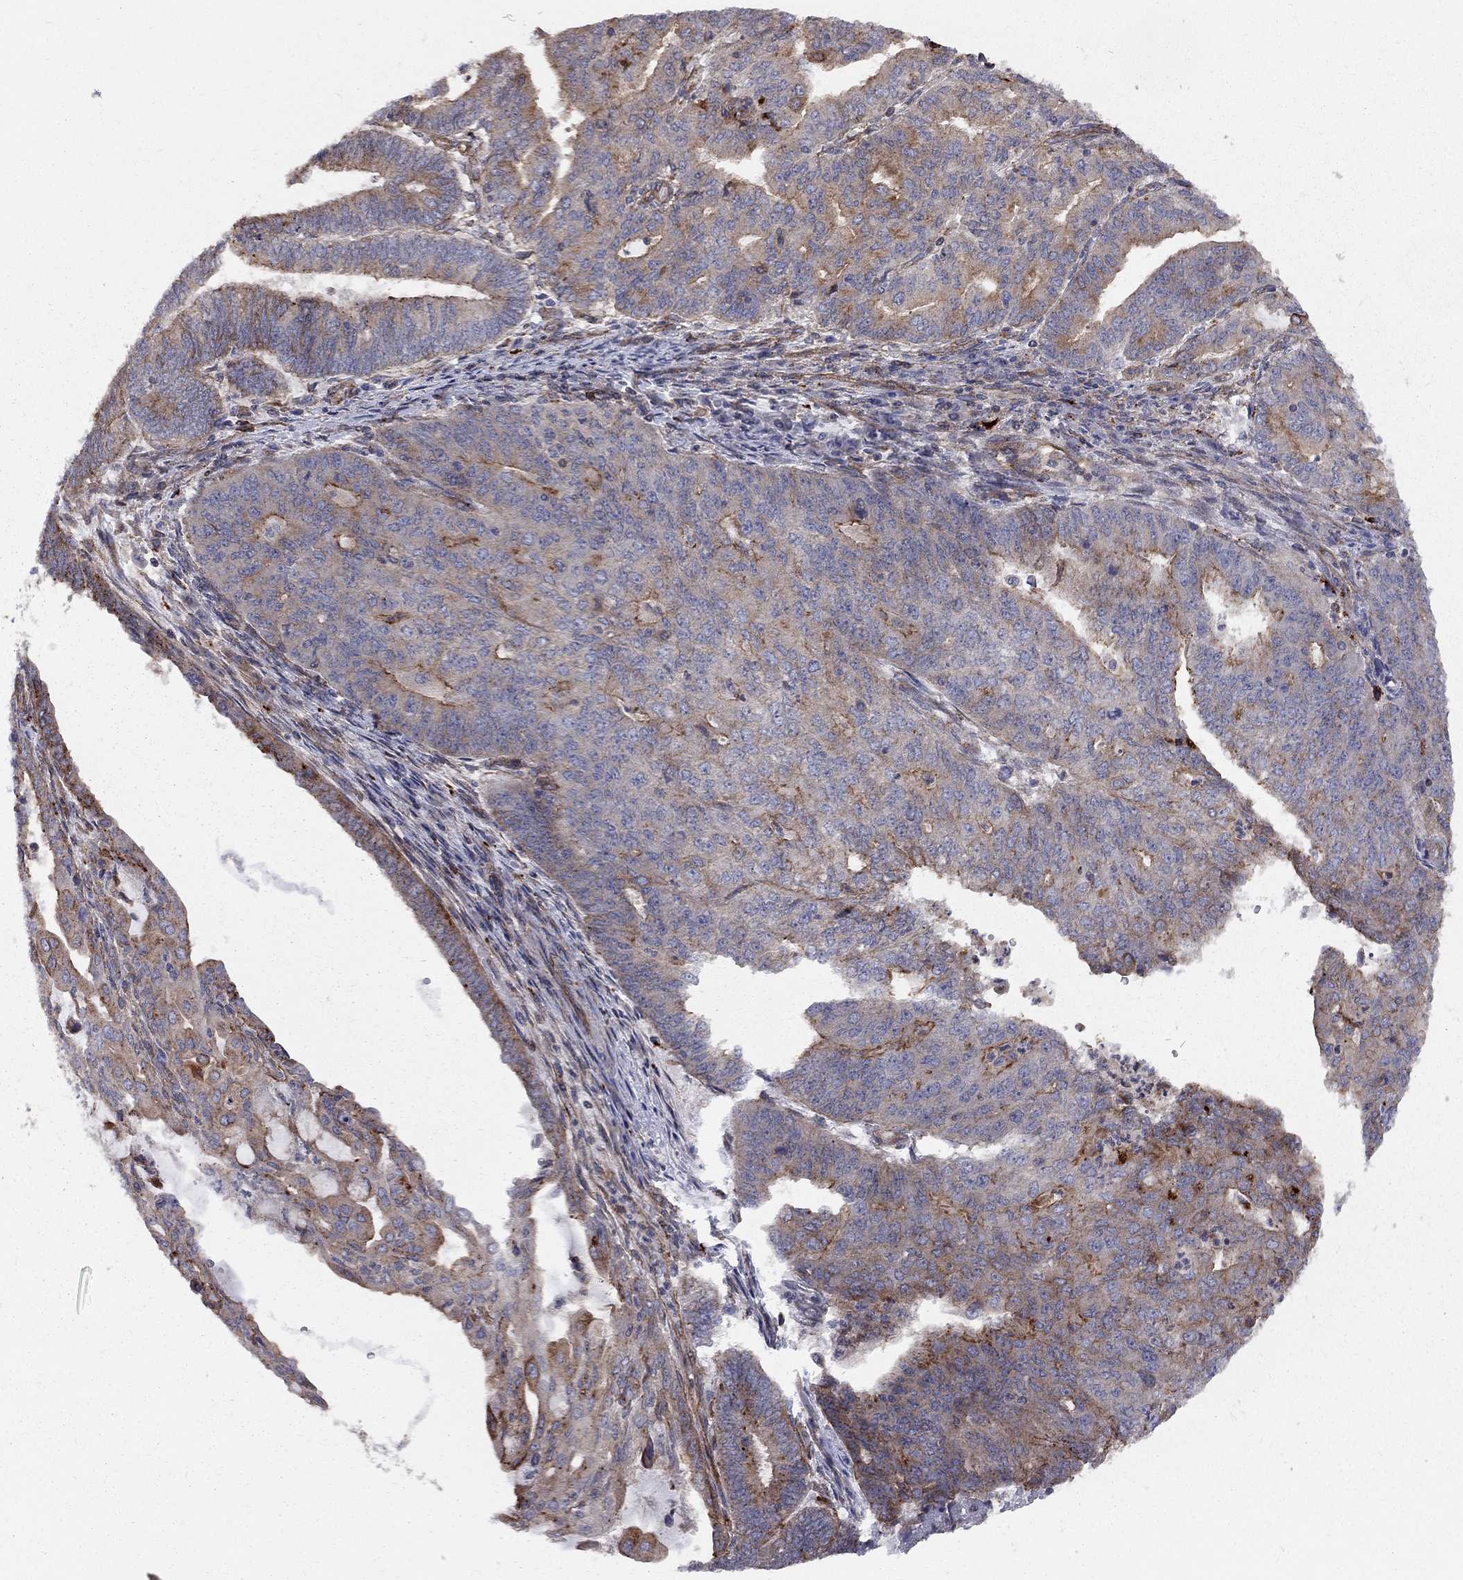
{"staining": {"intensity": "moderate", "quantity": "<25%", "location": "cytoplasmic/membranous"}, "tissue": "endometrial cancer", "cell_type": "Tumor cells", "image_type": "cancer", "snomed": [{"axis": "morphology", "description": "Adenocarcinoma, NOS"}, {"axis": "topography", "description": "Endometrium"}], "caption": "Human adenocarcinoma (endometrial) stained with a protein marker exhibits moderate staining in tumor cells.", "gene": "RASEF", "patient": {"sex": "female", "age": 82}}